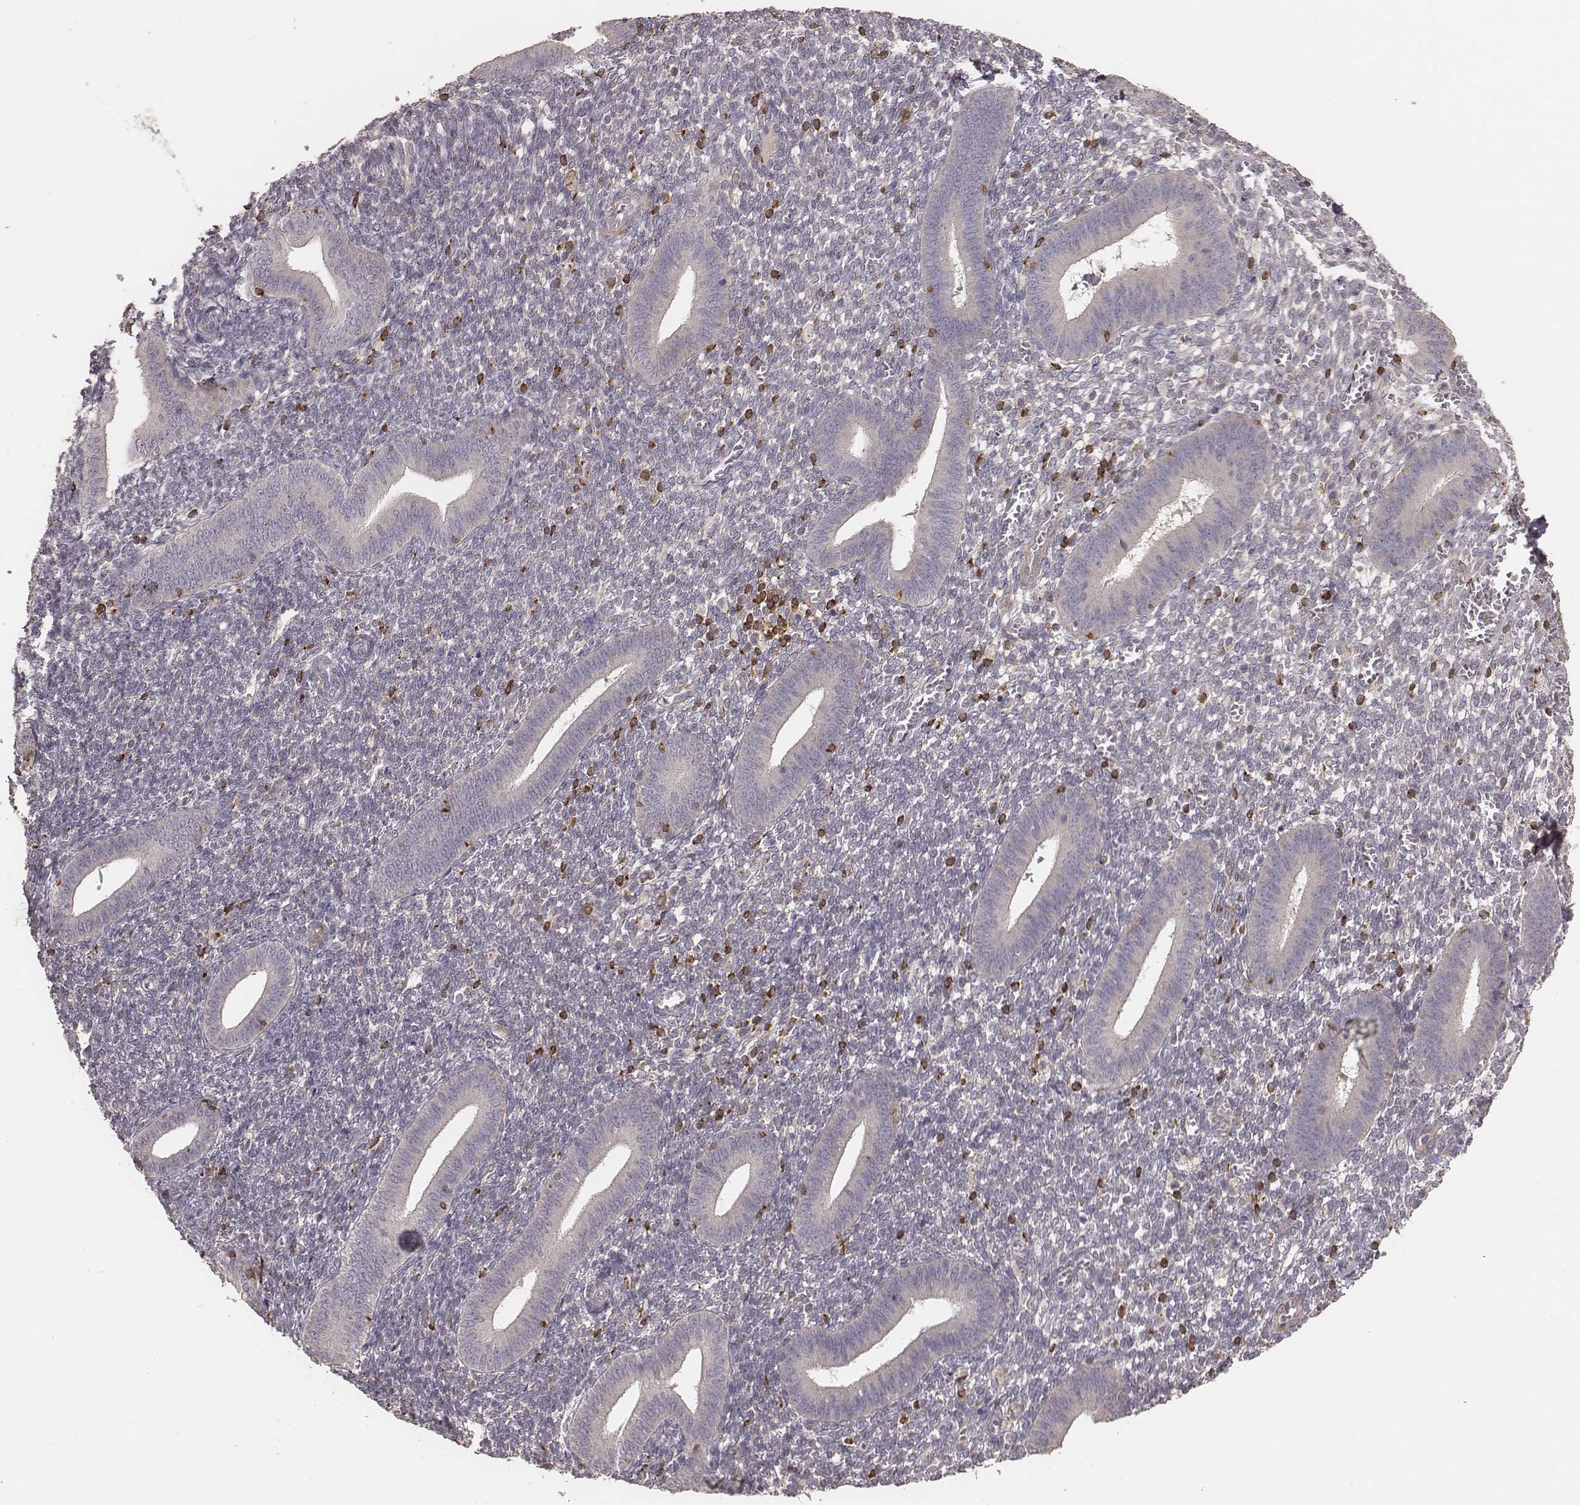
{"staining": {"intensity": "negative", "quantity": "none", "location": "none"}, "tissue": "endometrium", "cell_type": "Cells in endometrial stroma", "image_type": "normal", "snomed": [{"axis": "morphology", "description": "Normal tissue, NOS"}, {"axis": "topography", "description": "Endometrium"}], "caption": "Protein analysis of normal endometrium reveals no significant staining in cells in endometrial stroma. The staining was performed using DAB (3,3'-diaminobenzidine) to visualize the protein expression in brown, while the nuclei were stained in blue with hematoxylin (Magnification: 20x).", "gene": "PILRA", "patient": {"sex": "female", "age": 25}}